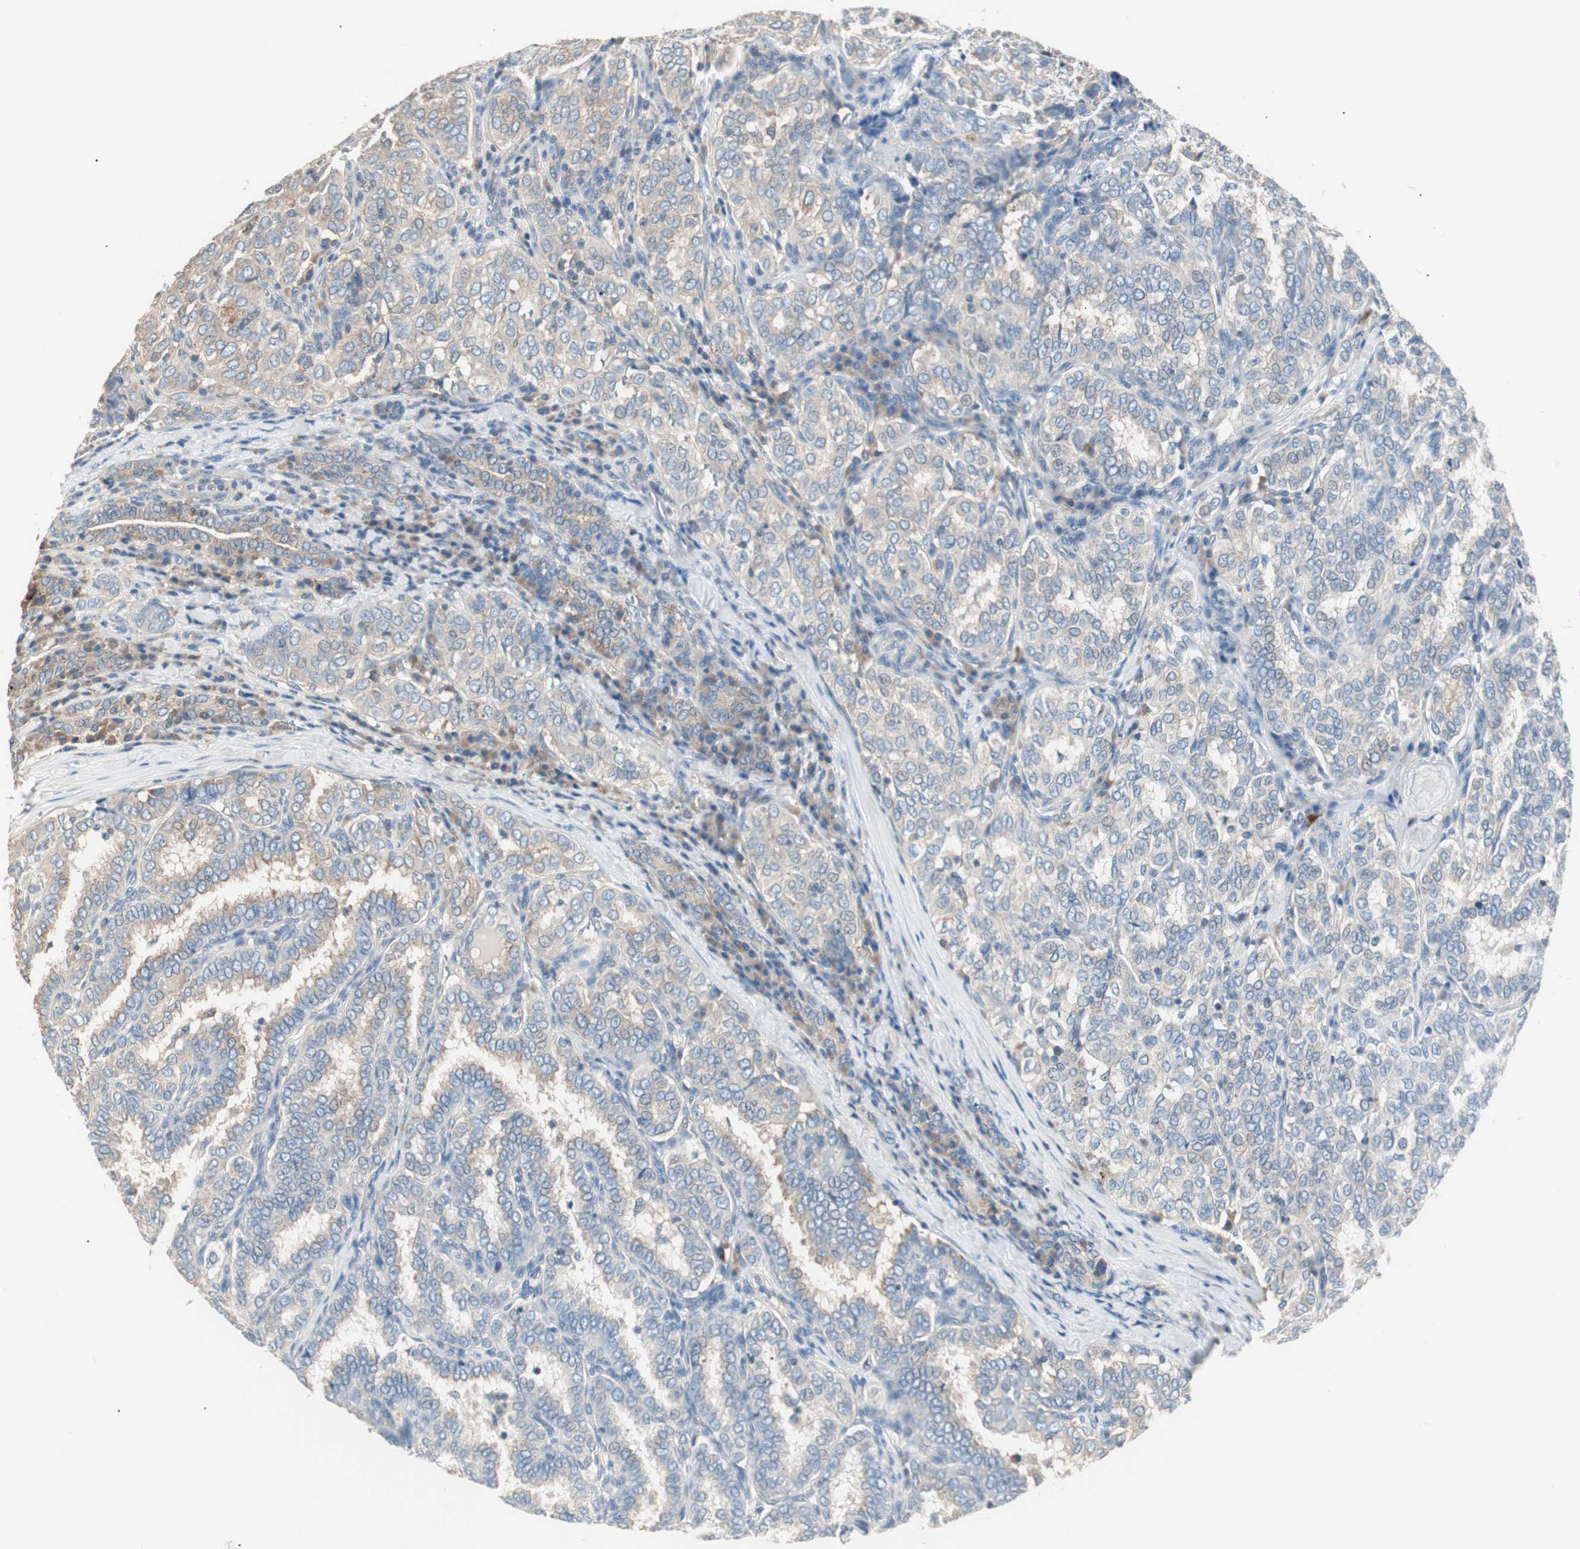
{"staining": {"intensity": "weak", "quantity": "25%-75%", "location": "cytoplasmic/membranous"}, "tissue": "thyroid cancer", "cell_type": "Tumor cells", "image_type": "cancer", "snomed": [{"axis": "morphology", "description": "Papillary adenocarcinoma, NOS"}, {"axis": "topography", "description": "Thyroid gland"}], "caption": "Immunohistochemistry (IHC) image of human thyroid cancer stained for a protein (brown), which reveals low levels of weak cytoplasmic/membranous staining in about 25%-75% of tumor cells.", "gene": "RAD54B", "patient": {"sex": "female", "age": 30}}